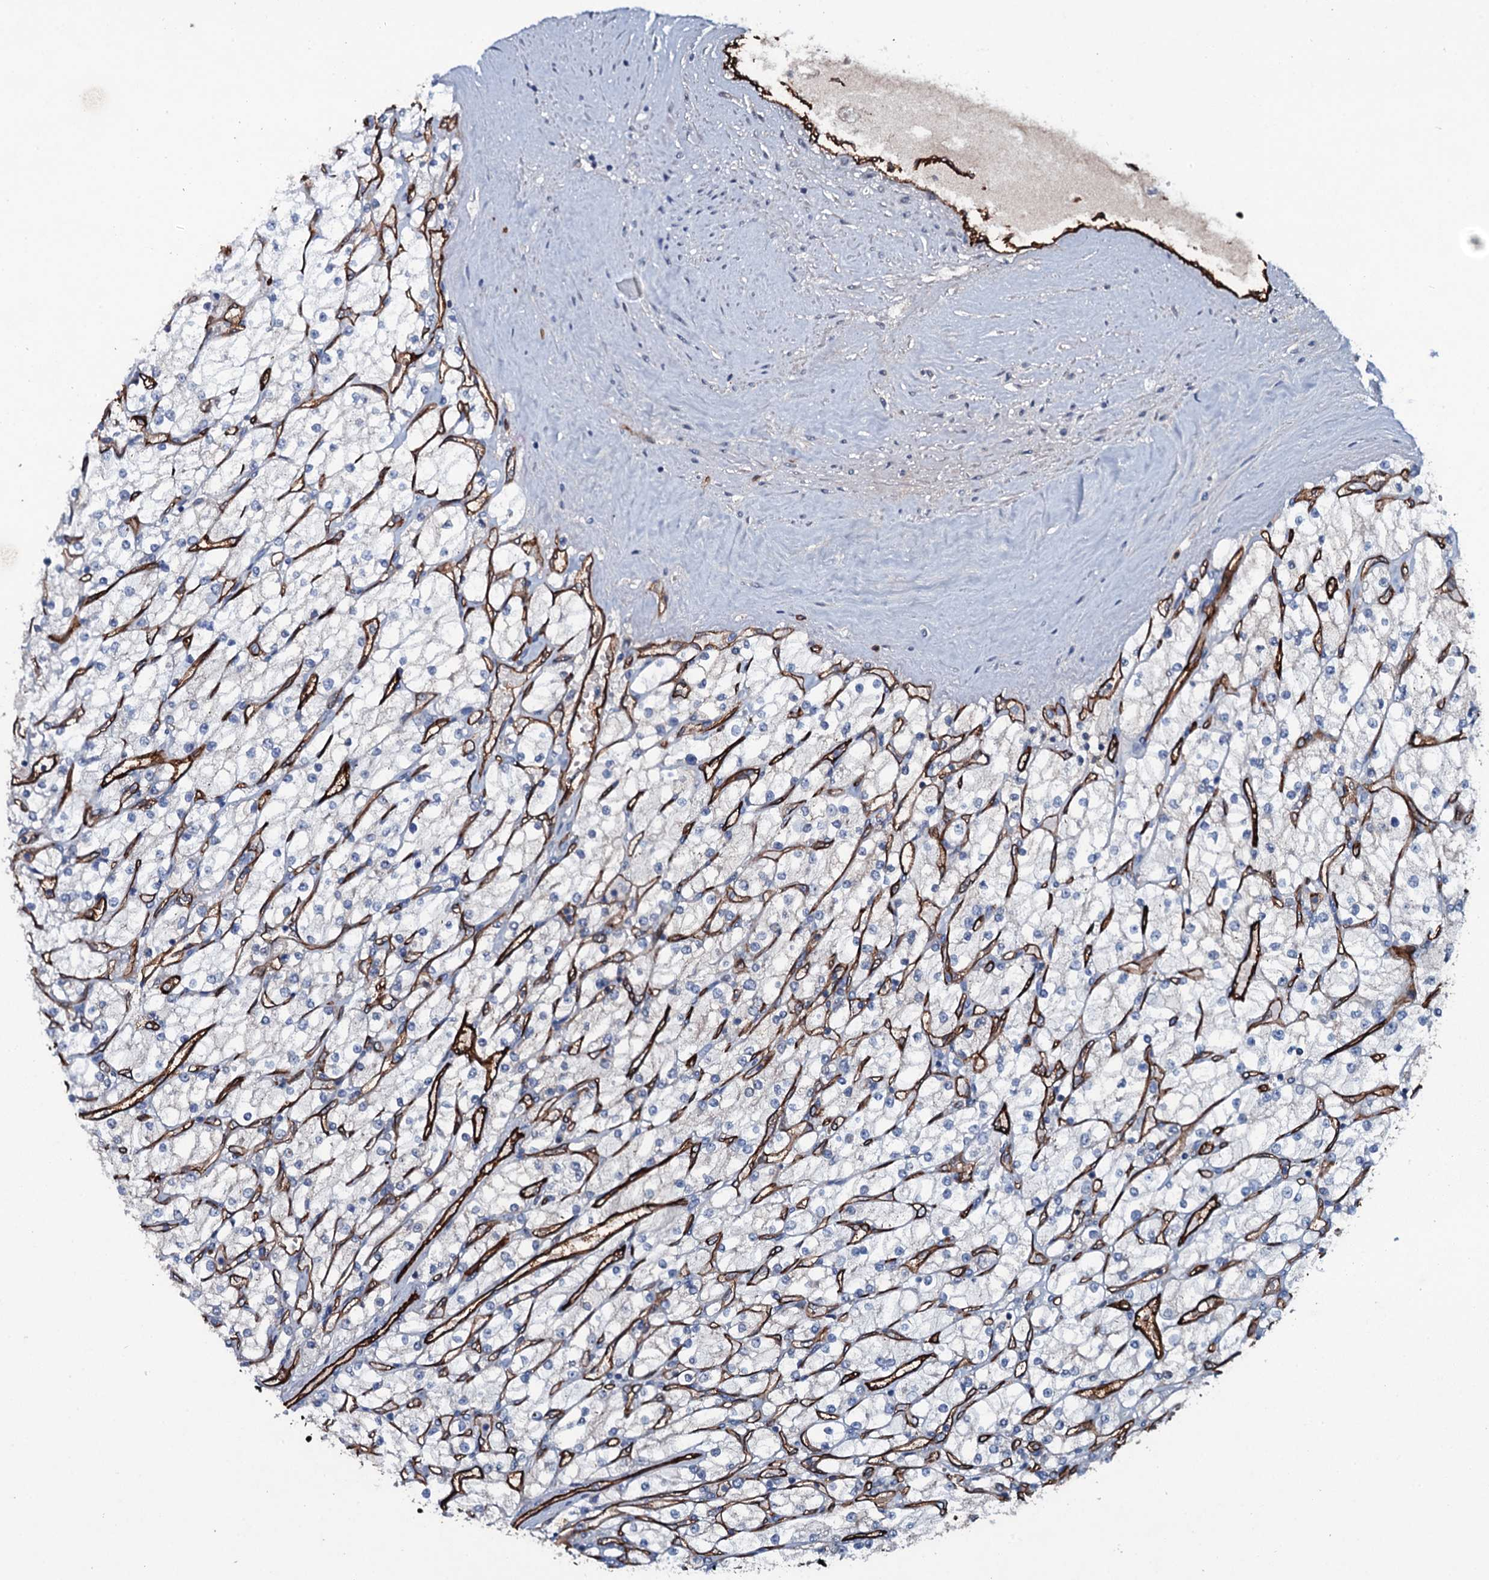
{"staining": {"intensity": "negative", "quantity": "none", "location": "none"}, "tissue": "renal cancer", "cell_type": "Tumor cells", "image_type": "cancer", "snomed": [{"axis": "morphology", "description": "Adenocarcinoma, NOS"}, {"axis": "topography", "description": "Kidney"}], "caption": "Photomicrograph shows no protein expression in tumor cells of renal adenocarcinoma tissue.", "gene": "CLEC14A", "patient": {"sex": "male", "age": 80}}